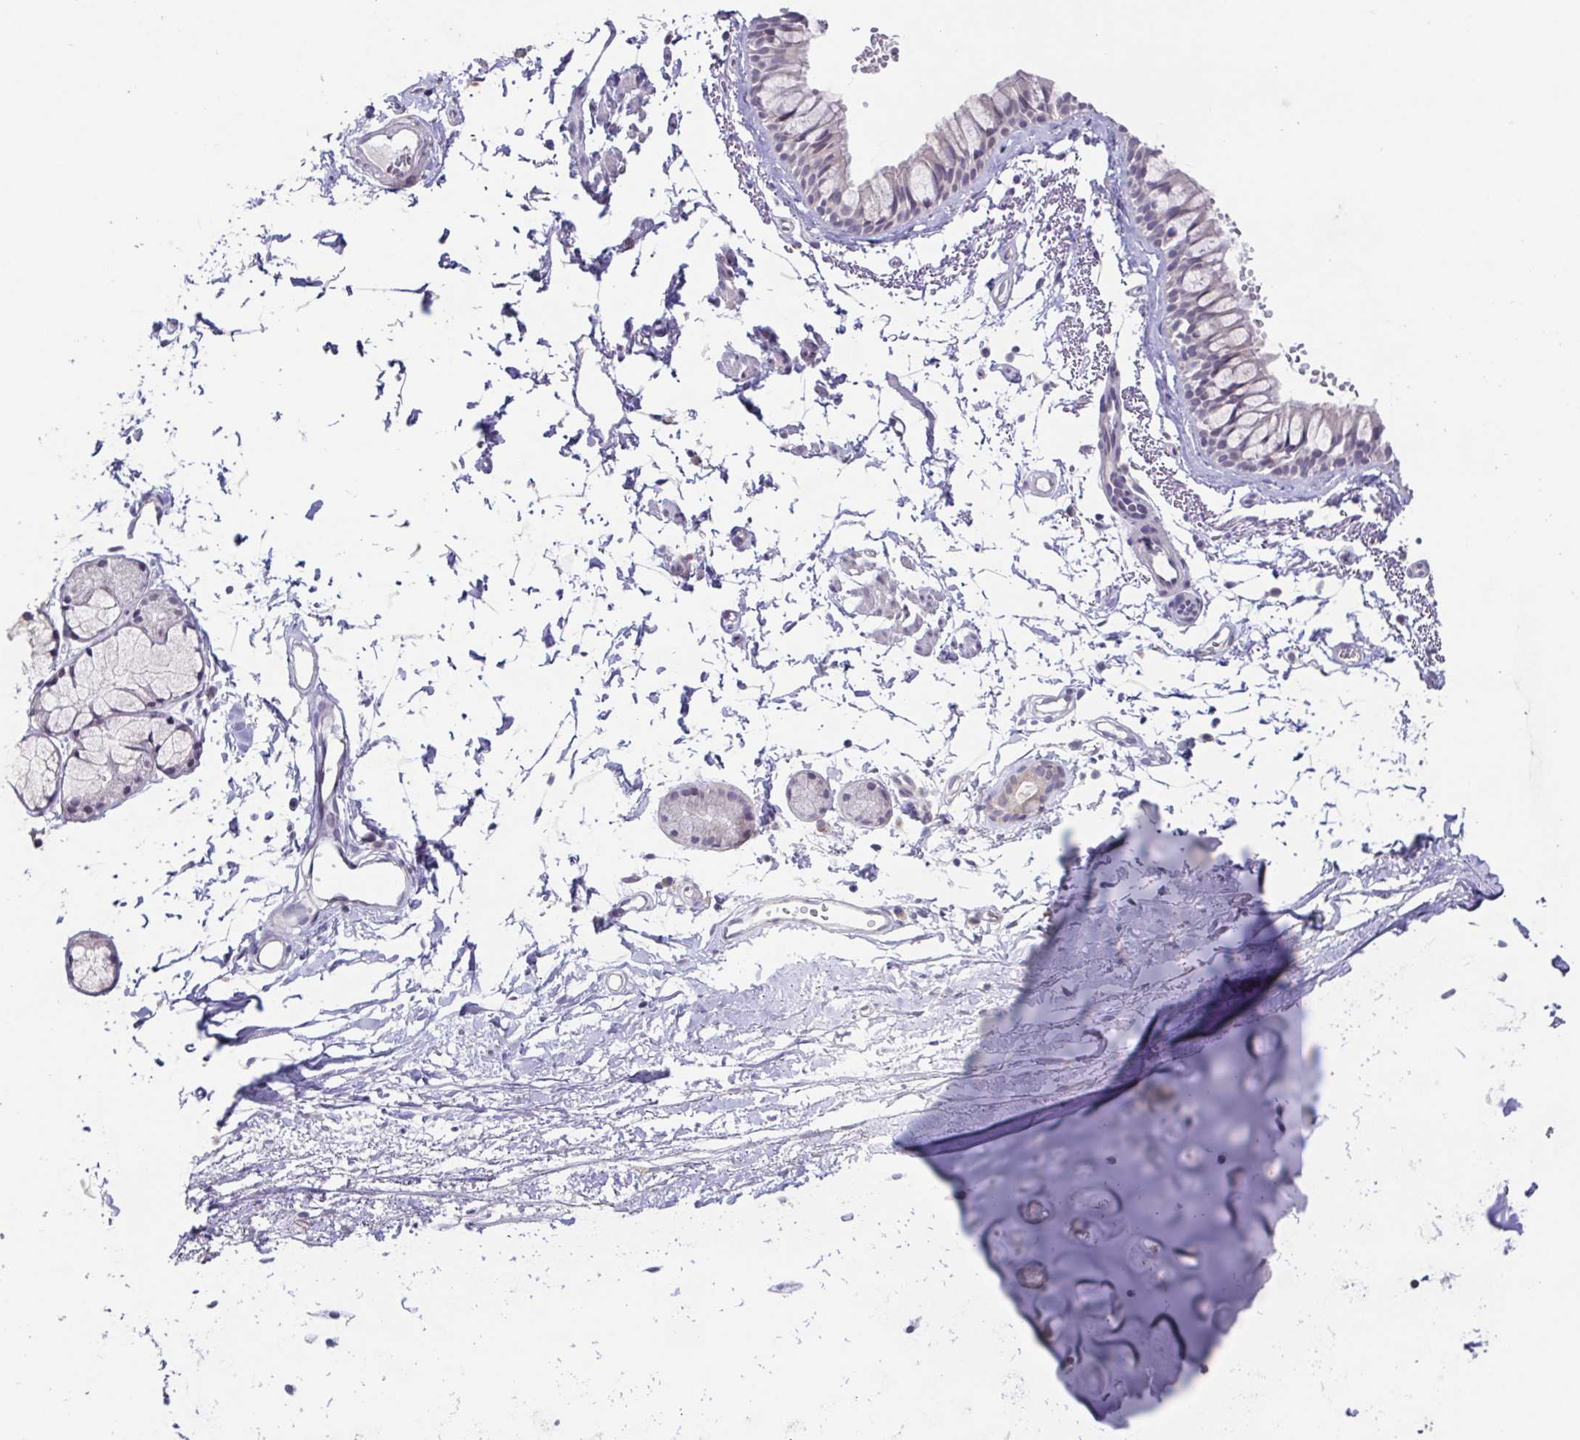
{"staining": {"intensity": "negative", "quantity": "none", "location": "none"}, "tissue": "bronchus", "cell_type": "Respiratory epithelial cells", "image_type": "normal", "snomed": [{"axis": "morphology", "description": "Normal tissue, NOS"}, {"axis": "topography", "description": "Cartilage tissue"}, {"axis": "topography", "description": "Bronchus"}, {"axis": "topography", "description": "Peripheral nerve tissue"}], "caption": "Immunohistochemistry of normal bronchus displays no positivity in respiratory epithelial cells. (DAB (3,3'-diaminobenzidine) IHC, high magnification).", "gene": "GHRL", "patient": {"sex": "female", "age": 59}}